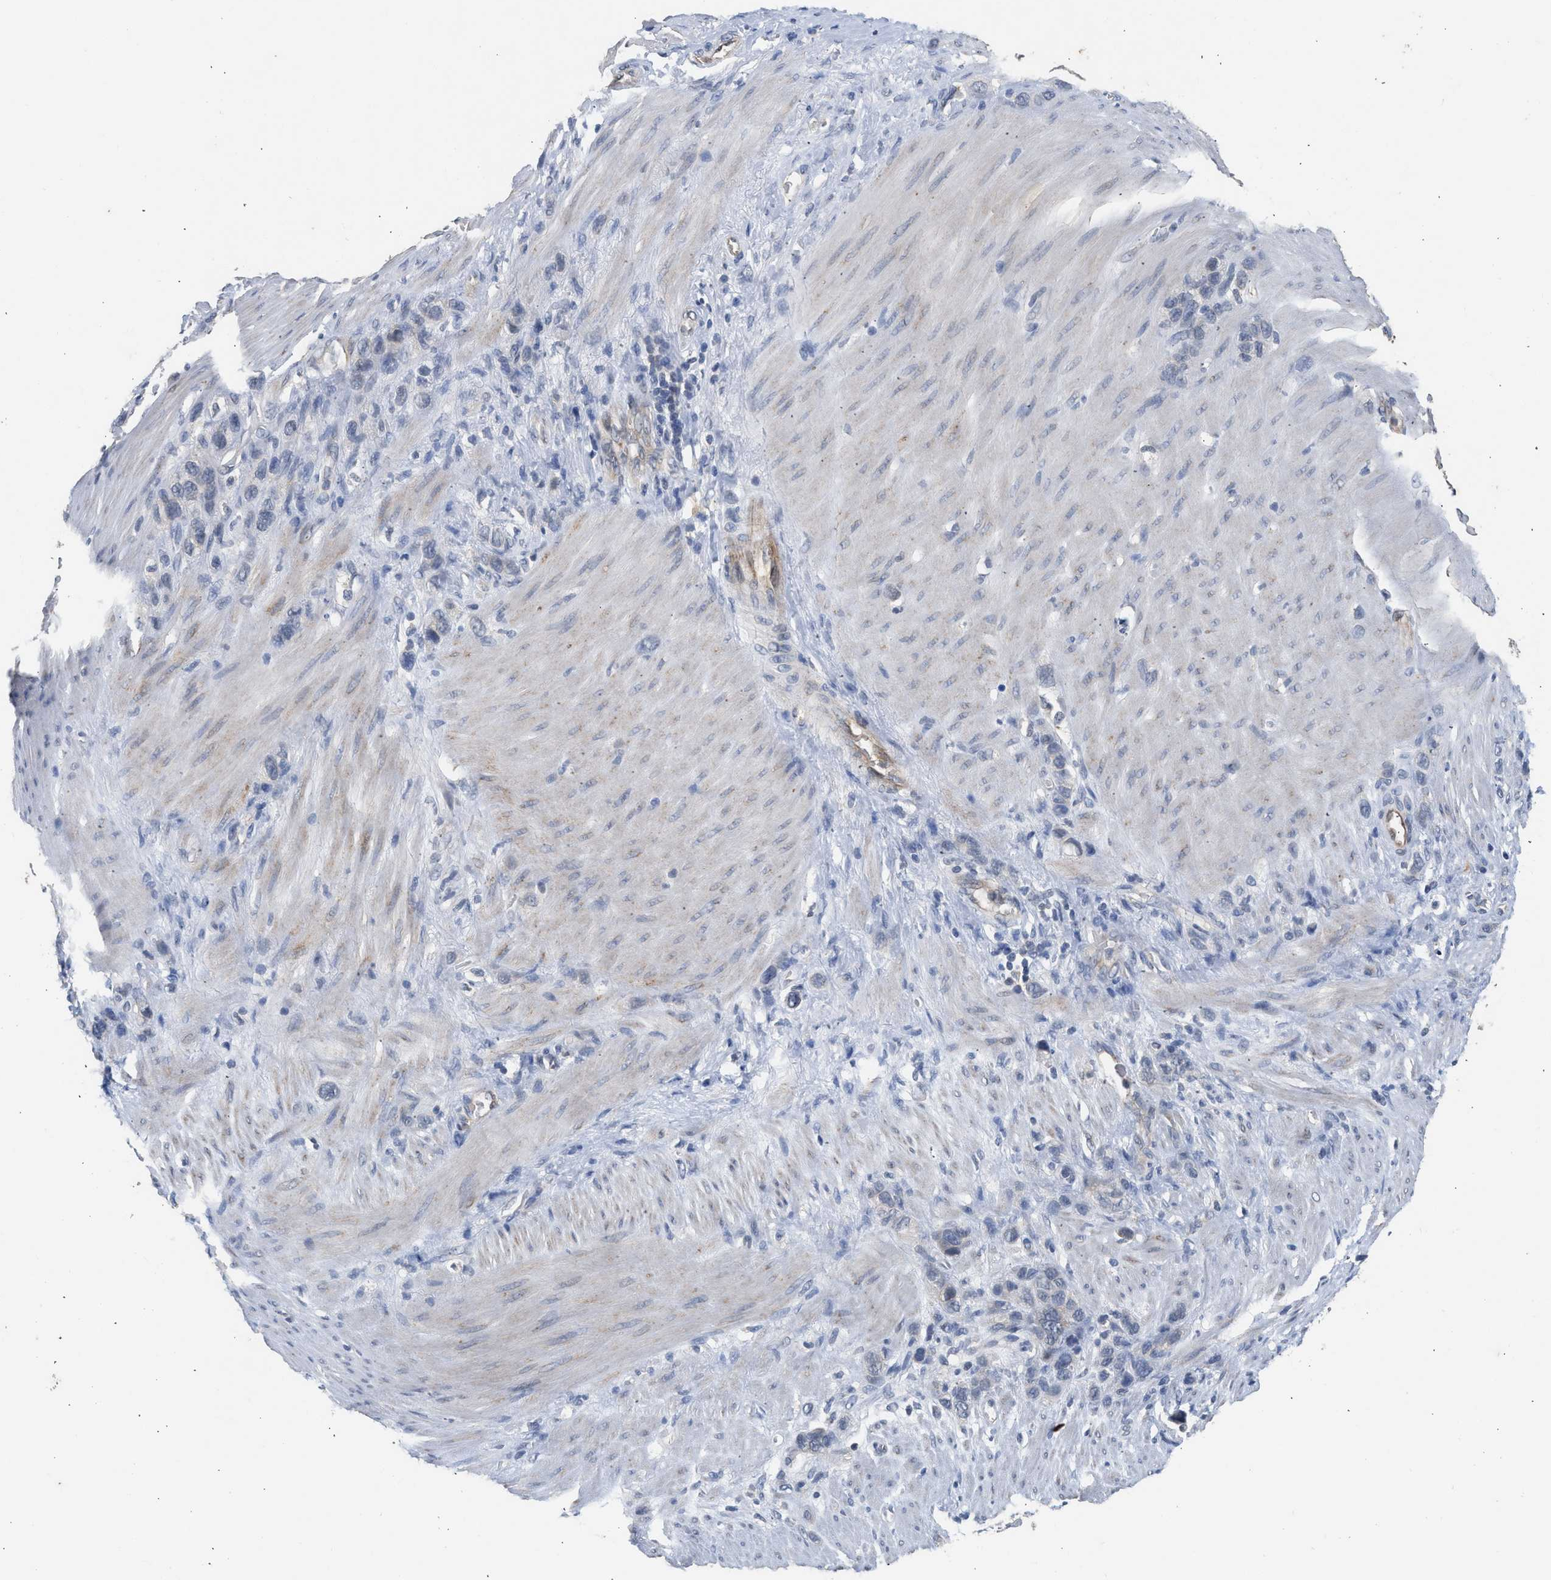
{"staining": {"intensity": "negative", "quantity": "none", "location": "none"}, "tissue": "stomach cancer", "cell_type": "Tumor cells", "image_type": "cancer", "snomed": [{"axis": "morphology", "description": "Adenocarcinoma, NOS"}, {"axis": "morphology", "description": "Adenocarcinoma, High grade"}, {"axis": "topography", "description": "Stomach, upper"}, {"axis": "topography", "description": "Stomach, lower"}], "caption": "High power microscopy micrograph of an immunohistochemistry micrograph of stomach high-grade adenocarcinoma, revealing no significant staining in tumor cells.", "gene": "CSF3R", "patient": {"sex": "female", "age": 65}}